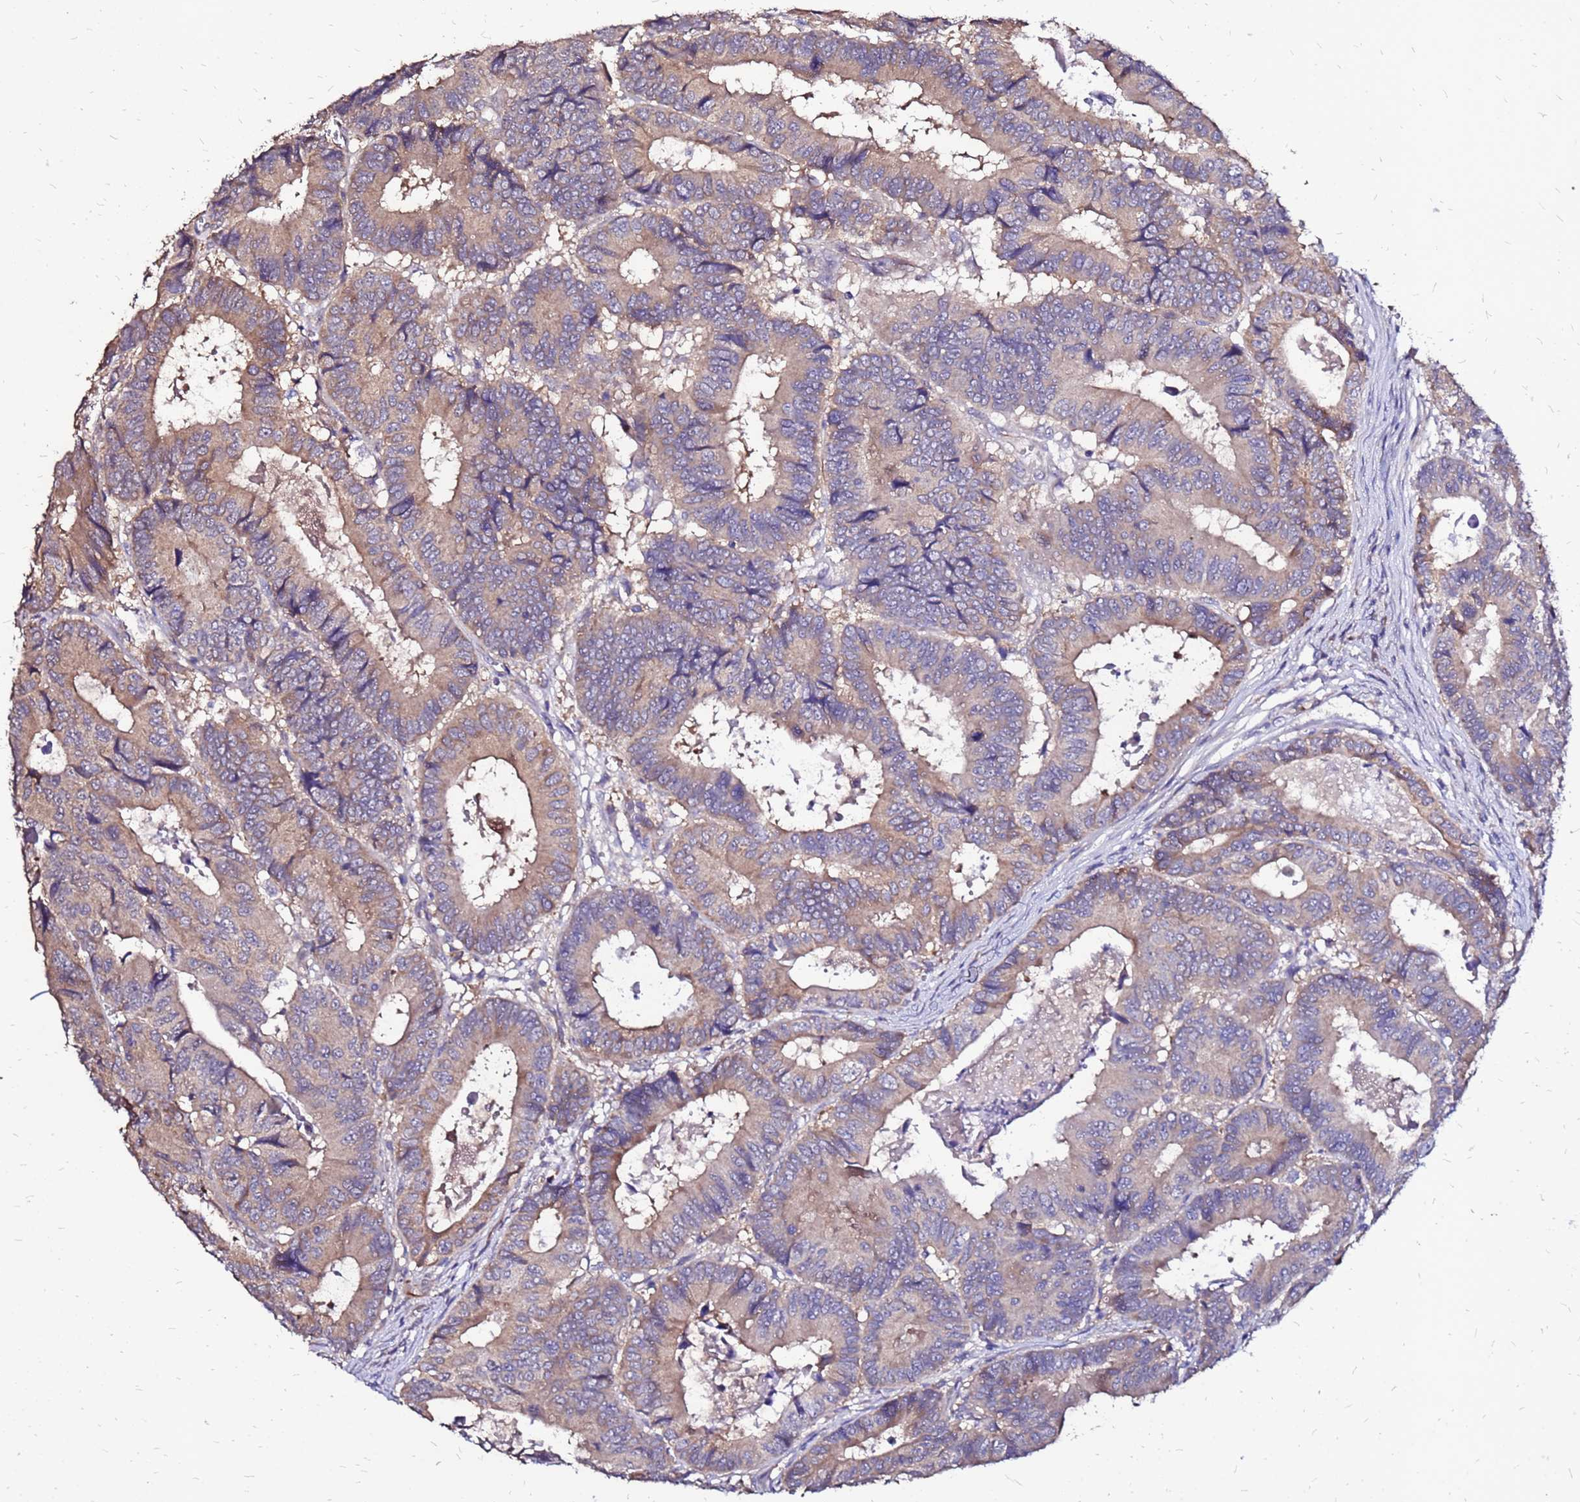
{"staining": {"intensity": "moderate", "quantity": ">75%", "location": "cytoplasmic/membranous"}, "tissue": "colorectal cancer", "cell_type": "Tumor cells", "image_type": "cancer", "snomed": [{"axis": "morphology", "description": "Adenocarcinoma, NOS"}, {"axis": "topography", "description": "Colon"}], "caption": "Colorectal adenocarcinoma tissue exhibits moderate cytoplasmic/membranous expression in about >75% of tumor cells, visualized by immunohistochemistry.", "gene": "ARHGEF5", "patient": {"sex": "male", "age": 85}}